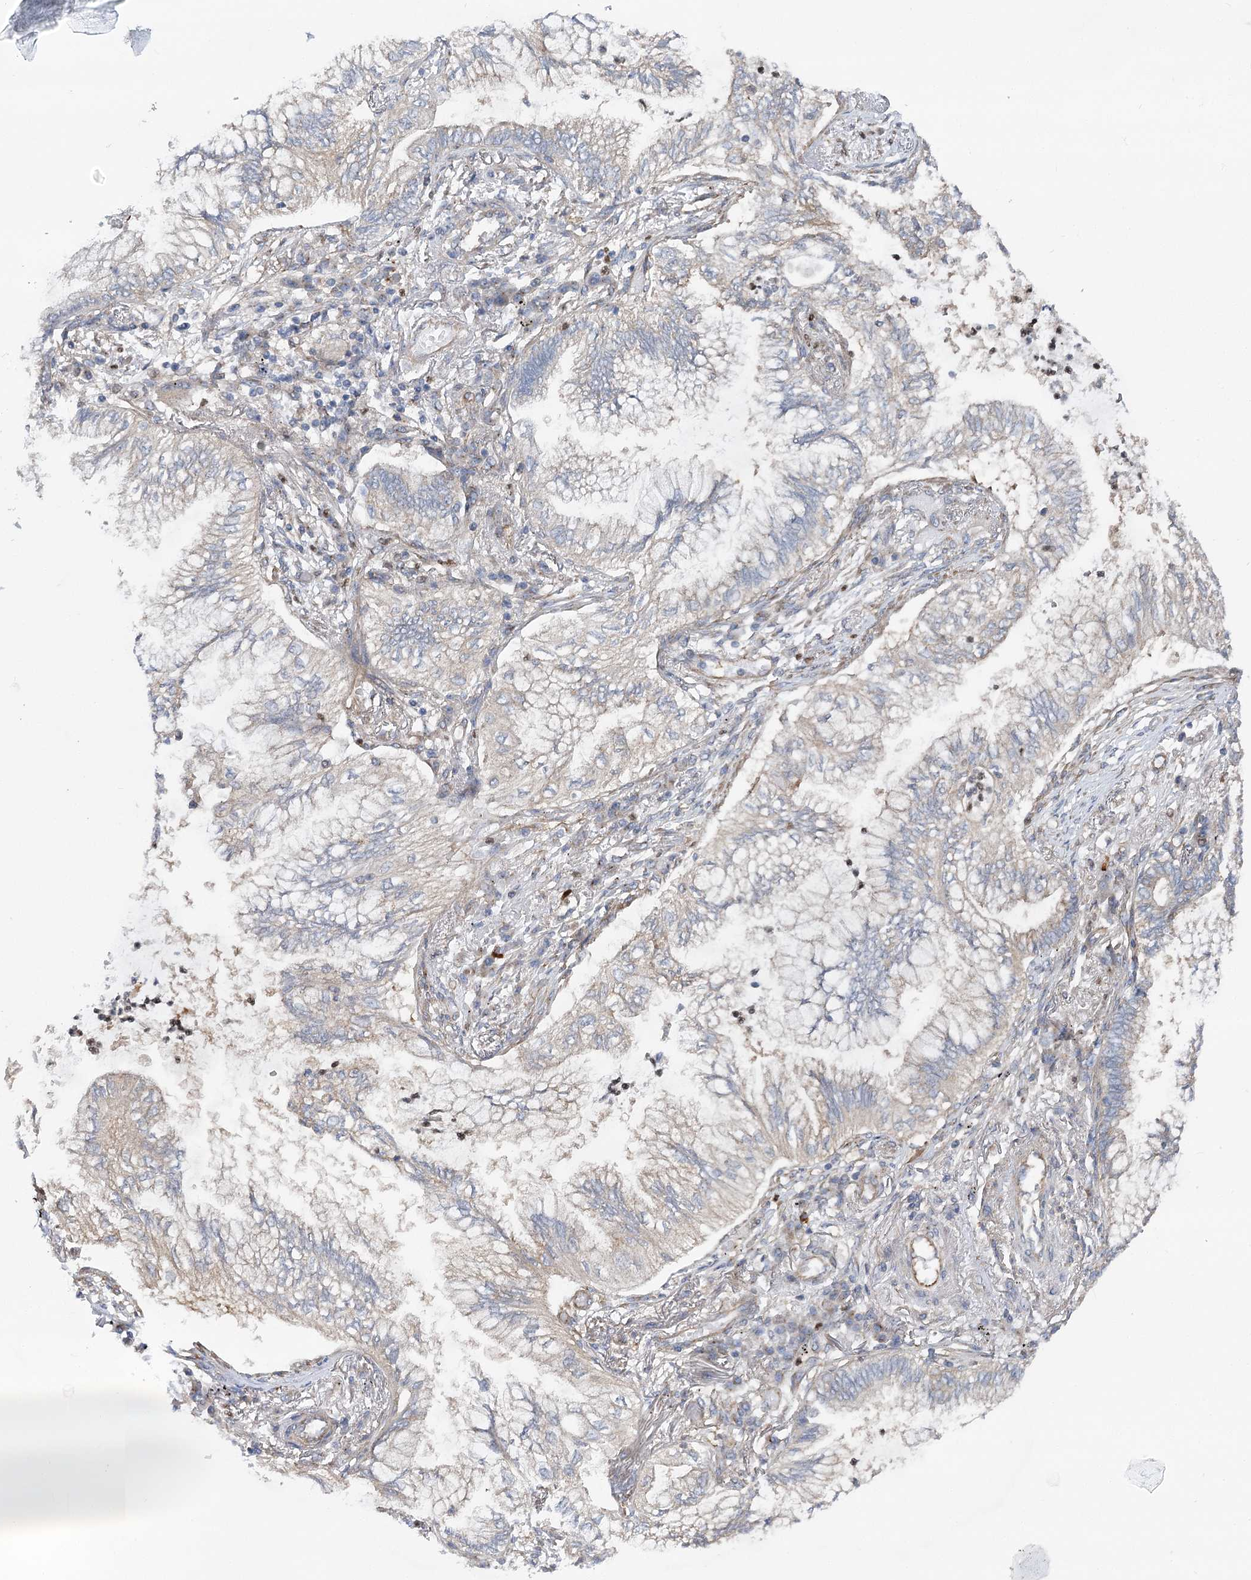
{"staining": {"intensity": "negative", "quantity": "none", "location": "none"}, "tissue": "lung cancer", "cell_type": "Tumor cells", "image_type": "cancer", "snomed": [{"axis": "morphology", "description": "Adenocarcinoma, NOS"}, {"axis": "topography", "description": "Lung"}], "caption": "The micrograph shows no significant expression in tumor cells of lung cancer (adenocarcinoma).", "gene": "SCN11A", "patient": {"sex": "female", "age": 70}}